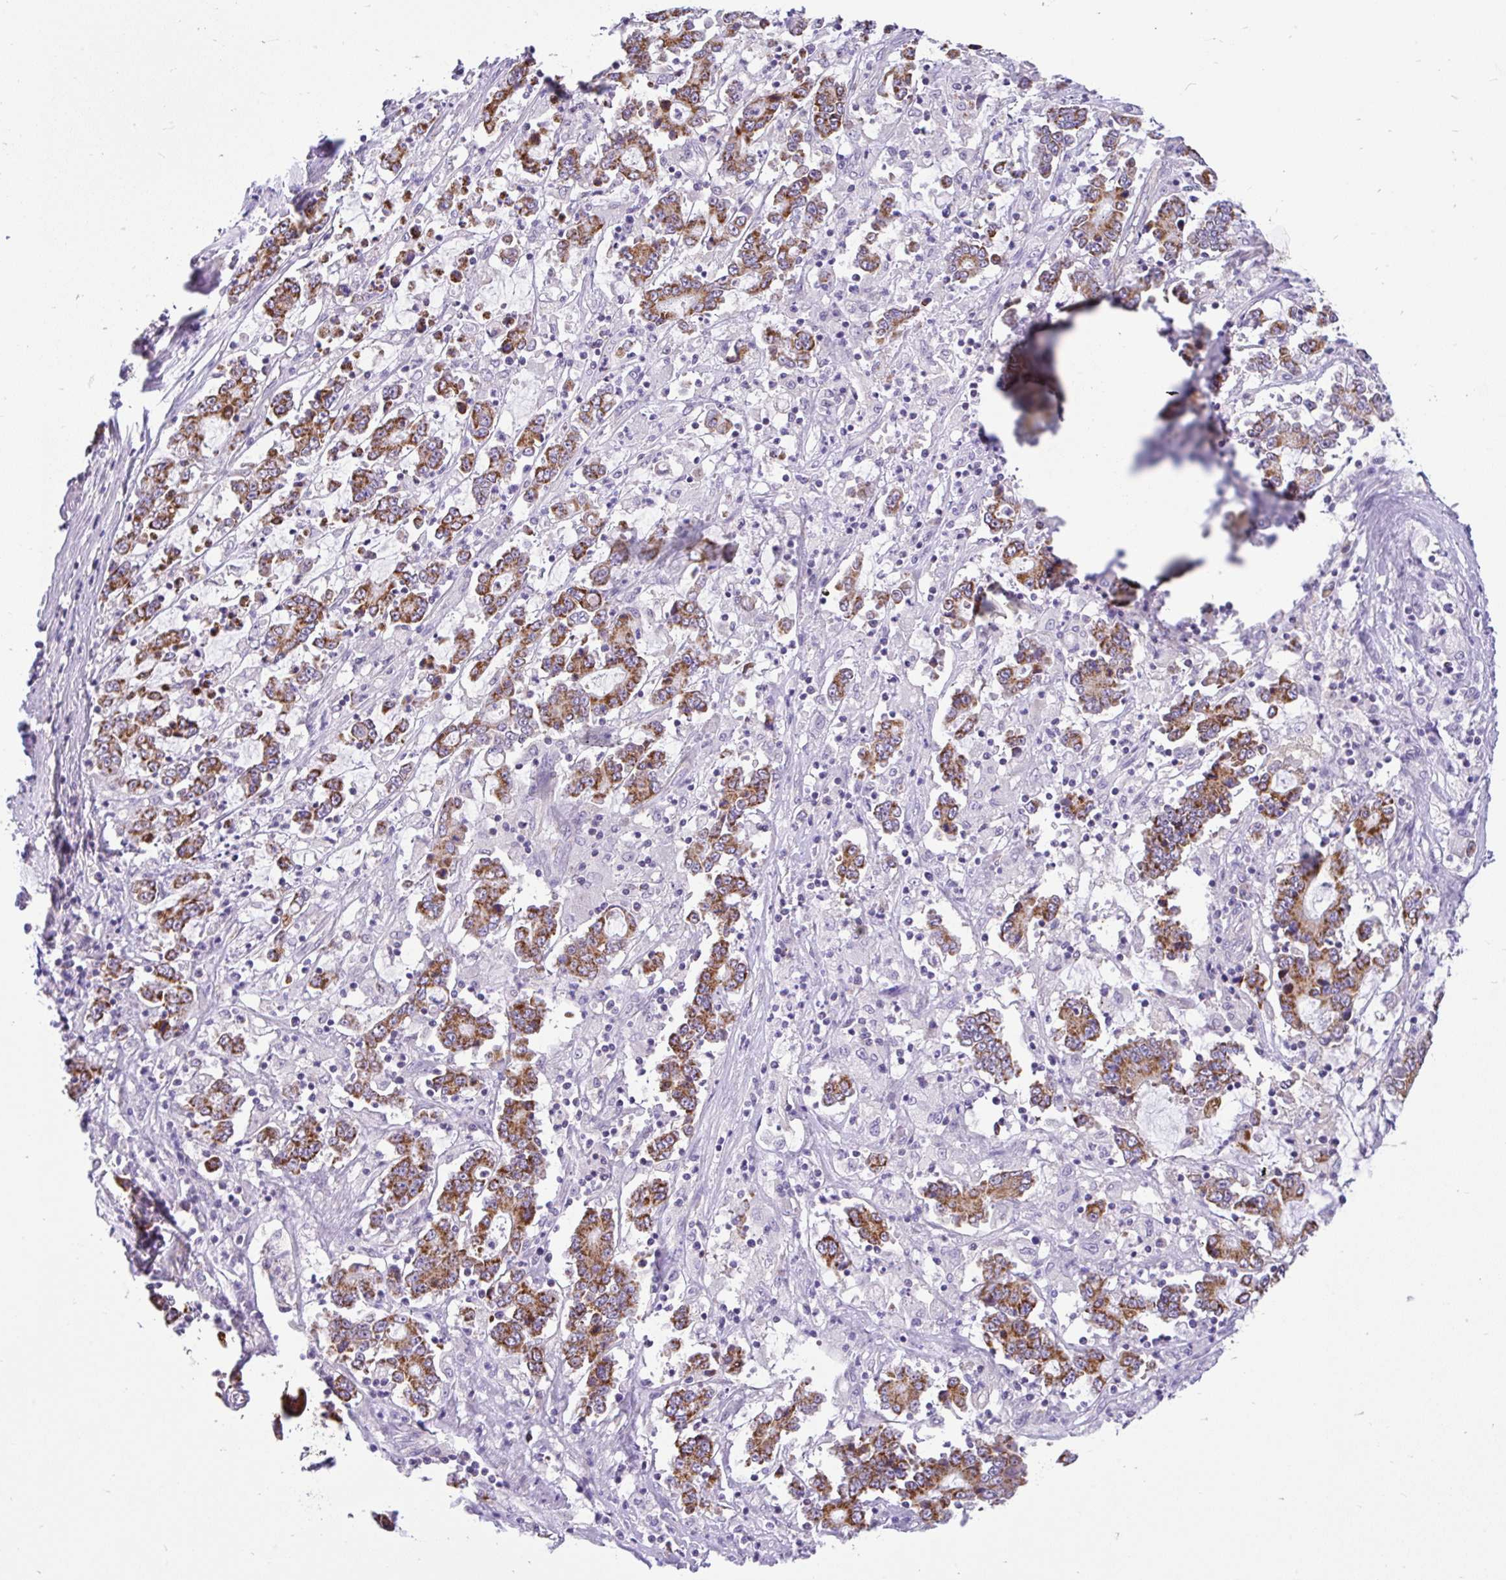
{"staining": {"intensity": "moderate", "quantity": ">75%", "location": "cytoplasmic/membranous"}, "tissue": "stomach cancer", "cell_type": "Tumor cells", "image_type": "cancer", "snomed": [{"axis": "morphology", "description": "Adenocarcinoma, NOS"}, {"axis": "topography", "description": "Stomach, upper"}], "caption": "Immunohistochemistry of human stomach cancer (adenocarcinoma) demonstrates medium levels of moderate cytoplasmic/membranous expression in approximately >75% of tumor cells.", "gene": "PYCR2", "patient": {"sex": "male", "age": 68}}